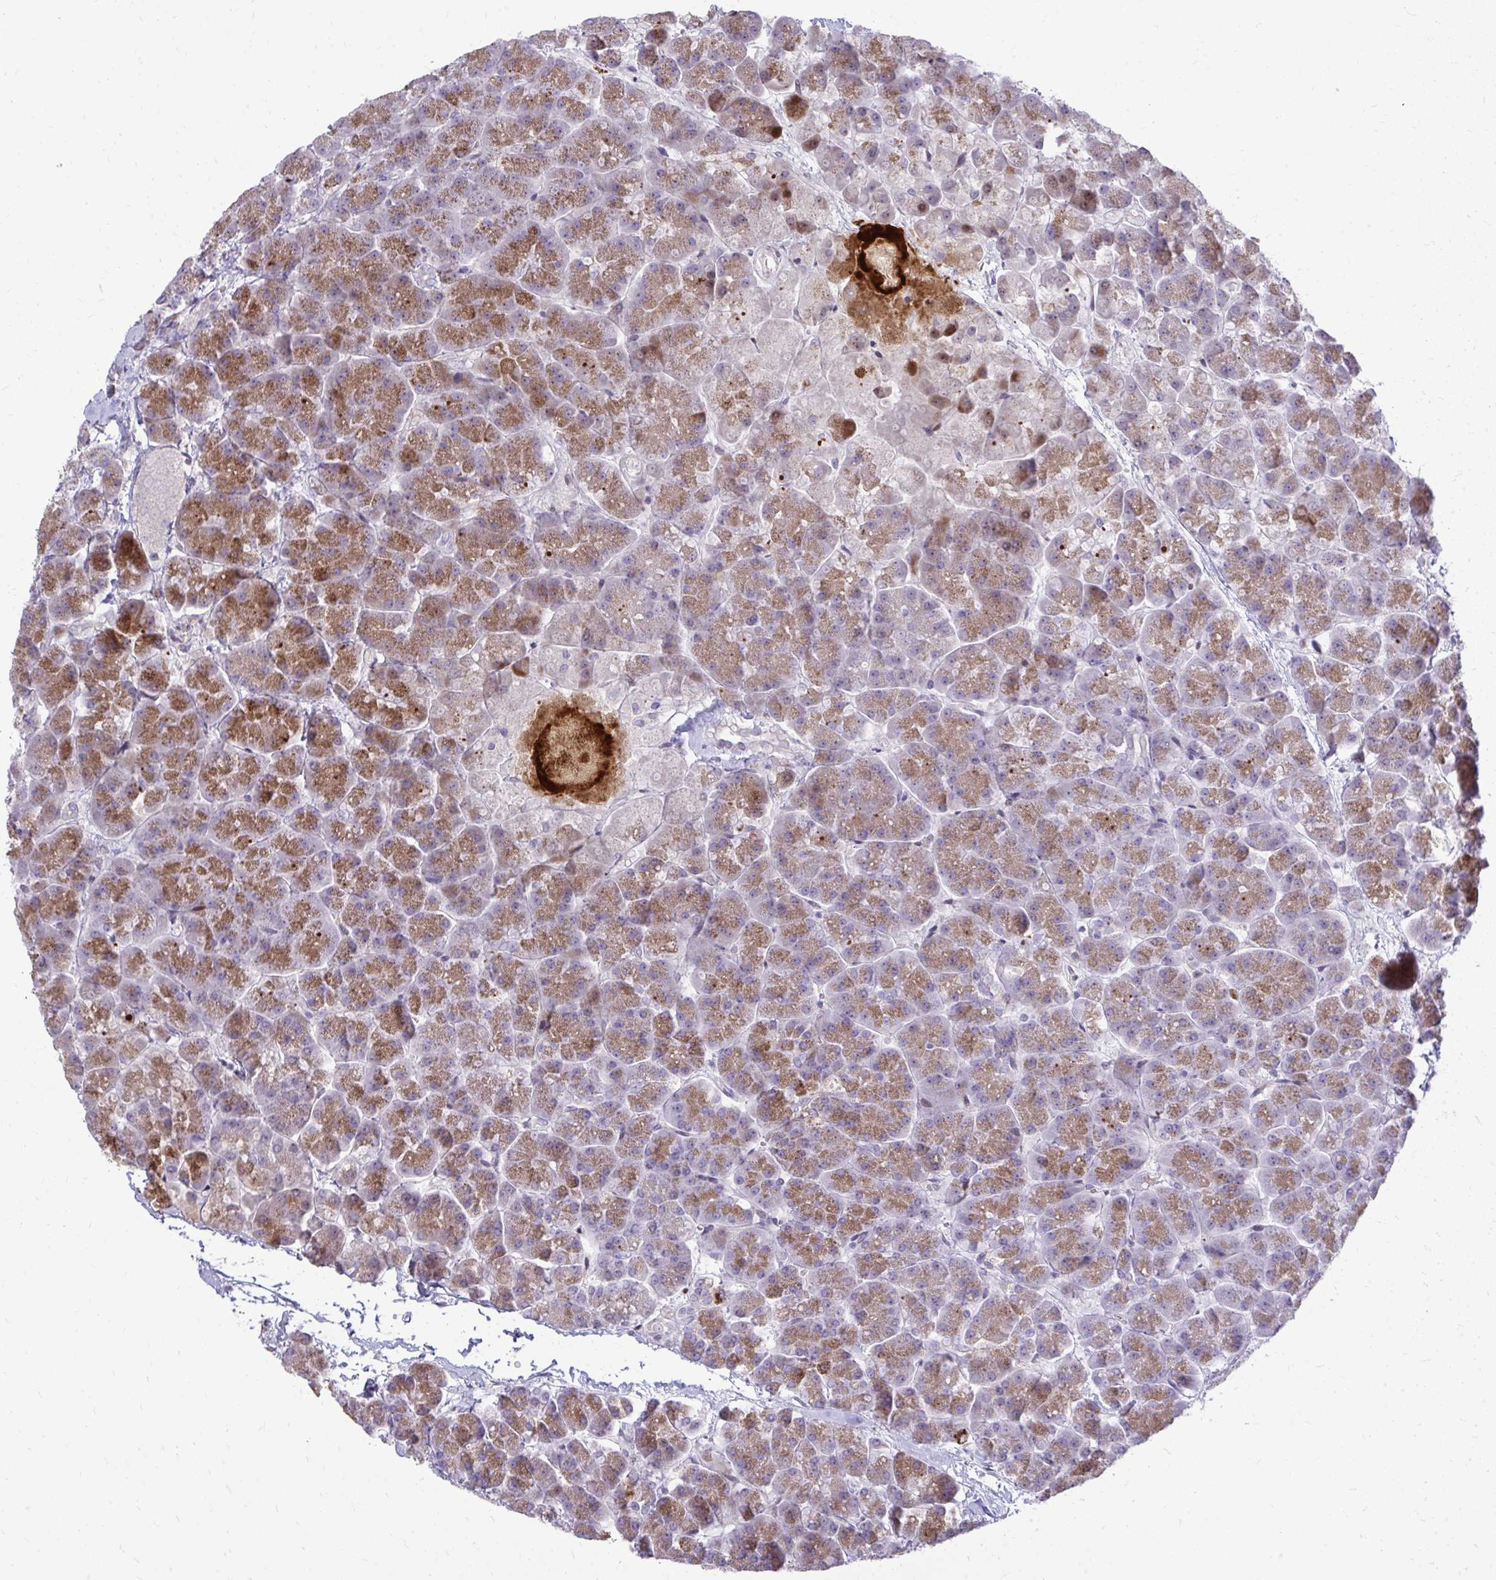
{"staining": {"intensity": "weak", "quantity": ">75%", "location": "cytoplasmic/membranous,nuclear"}, "tissue": "pancreas", "cell_type": "Exocrine glandular cells", "image_type": "normal", "snomed": [{"axis": "morphology", "description": "Normal tissue, NOS"}, {"axis": "topography", "description": "Pancreas"}, {"axis": "topography", "description": "Peripheral nerve tissue"}], "caption": "Weak cytoplasmic/membranous,nuclear staining for a protein is present in approximately >75% of exocrine glandular cells of benign pancreas using IHC.", "gene": "DLX4", "patient": {"sex": "male", "age": 54}}